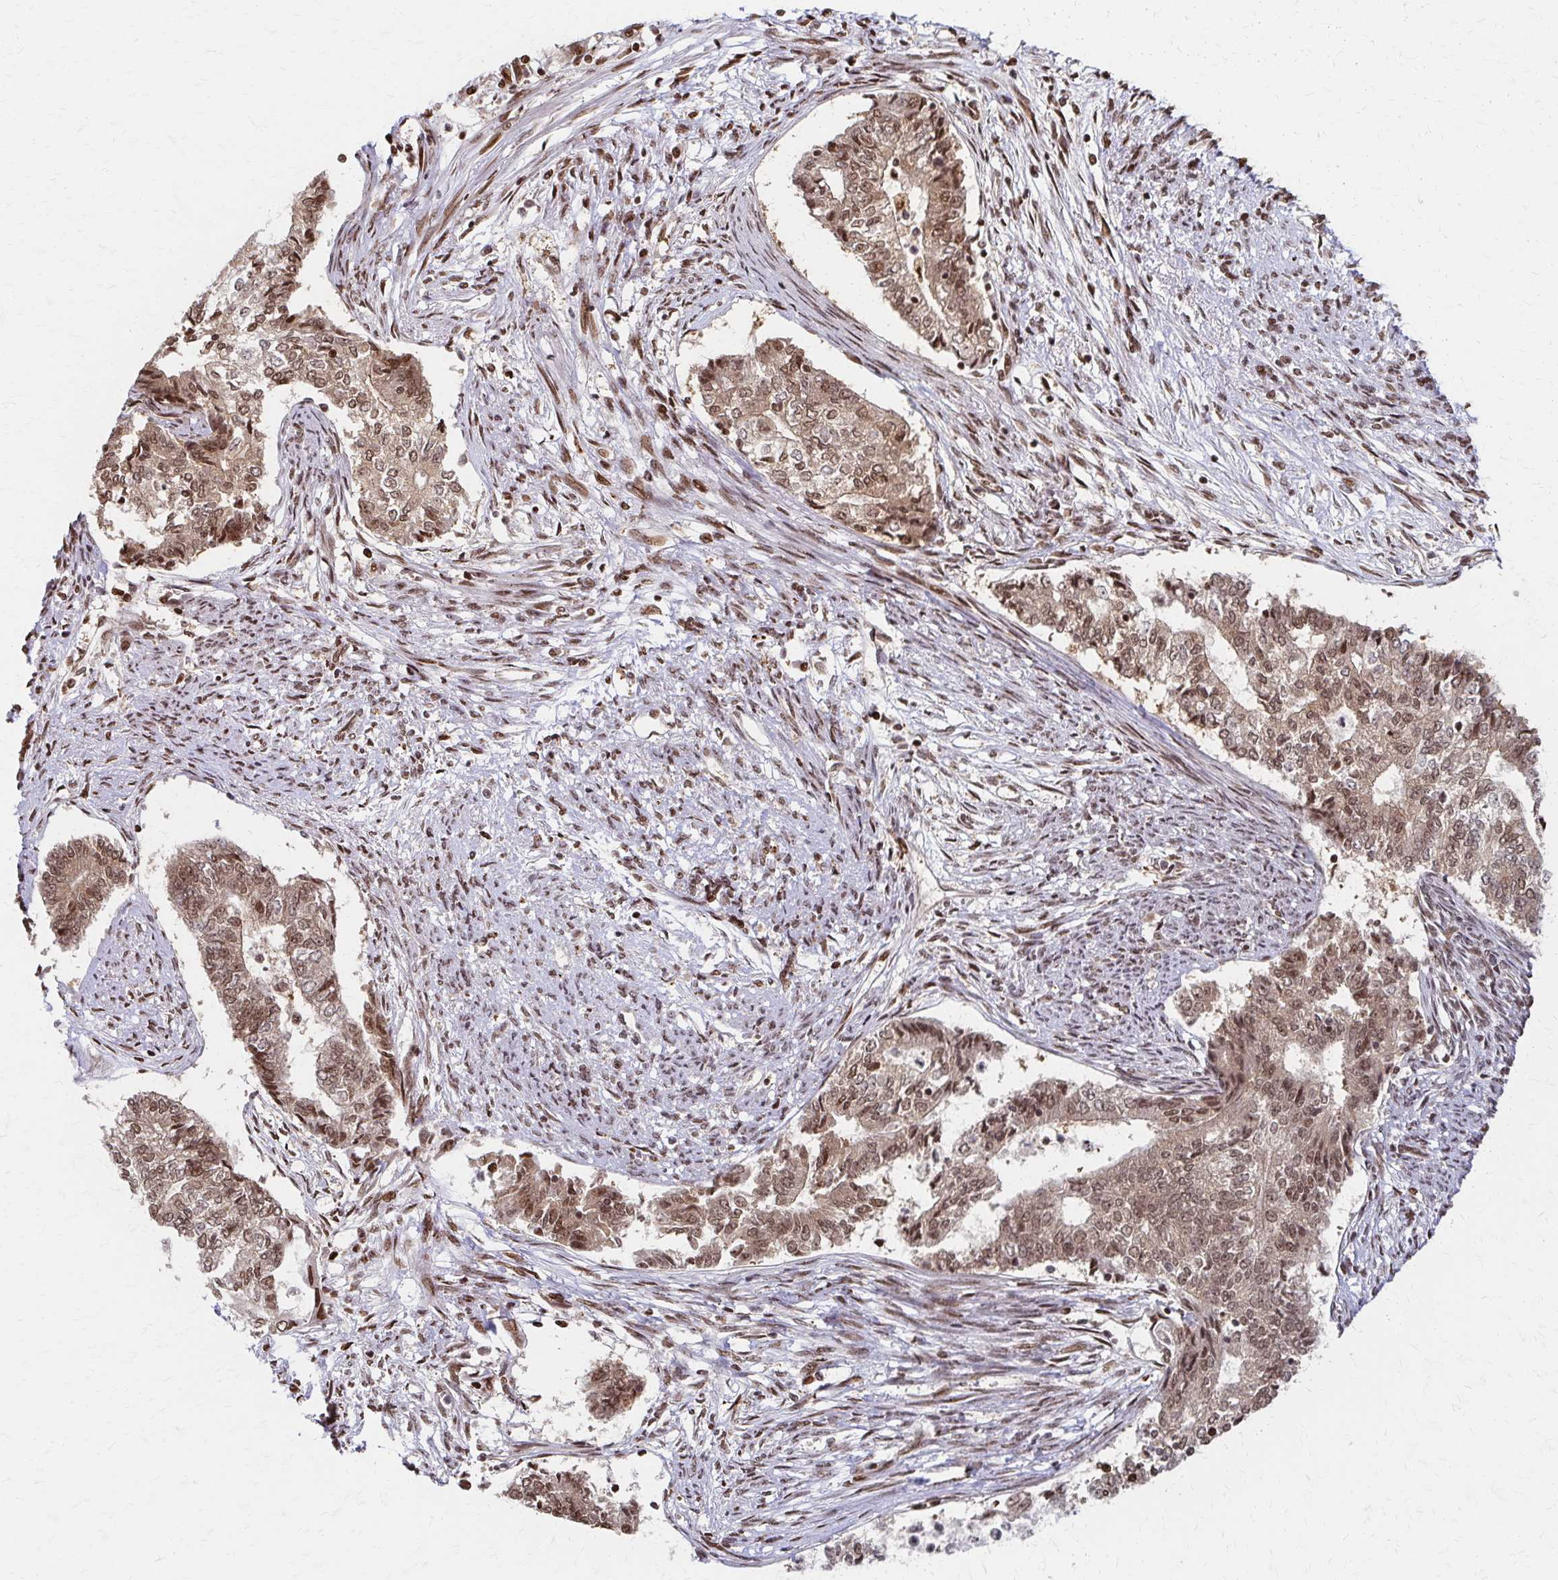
{"staining": {"intensity": "moderate", "quantity": ">75%", "location": "cytoplasmic/membranous,nuclear"}, "tissue": "endometrial cancer", "cell_type": "Tumor cells", "image_type": "cancer", "snomed": [{"axis": "morphology", "description": "Adenocarcinoma, NOS"}, {"axis": "topography", "description": "Endometrium"}], "caption": "A micrograph showing moderate cytoplasmic/membranous and nuclear positivity in approximately >75% of tumor cells in endometrial cancer, as visualized by brown immunohistochemical staining.", "gene": "PSMD7", "patient": {"sex": "female", "age": 65}}